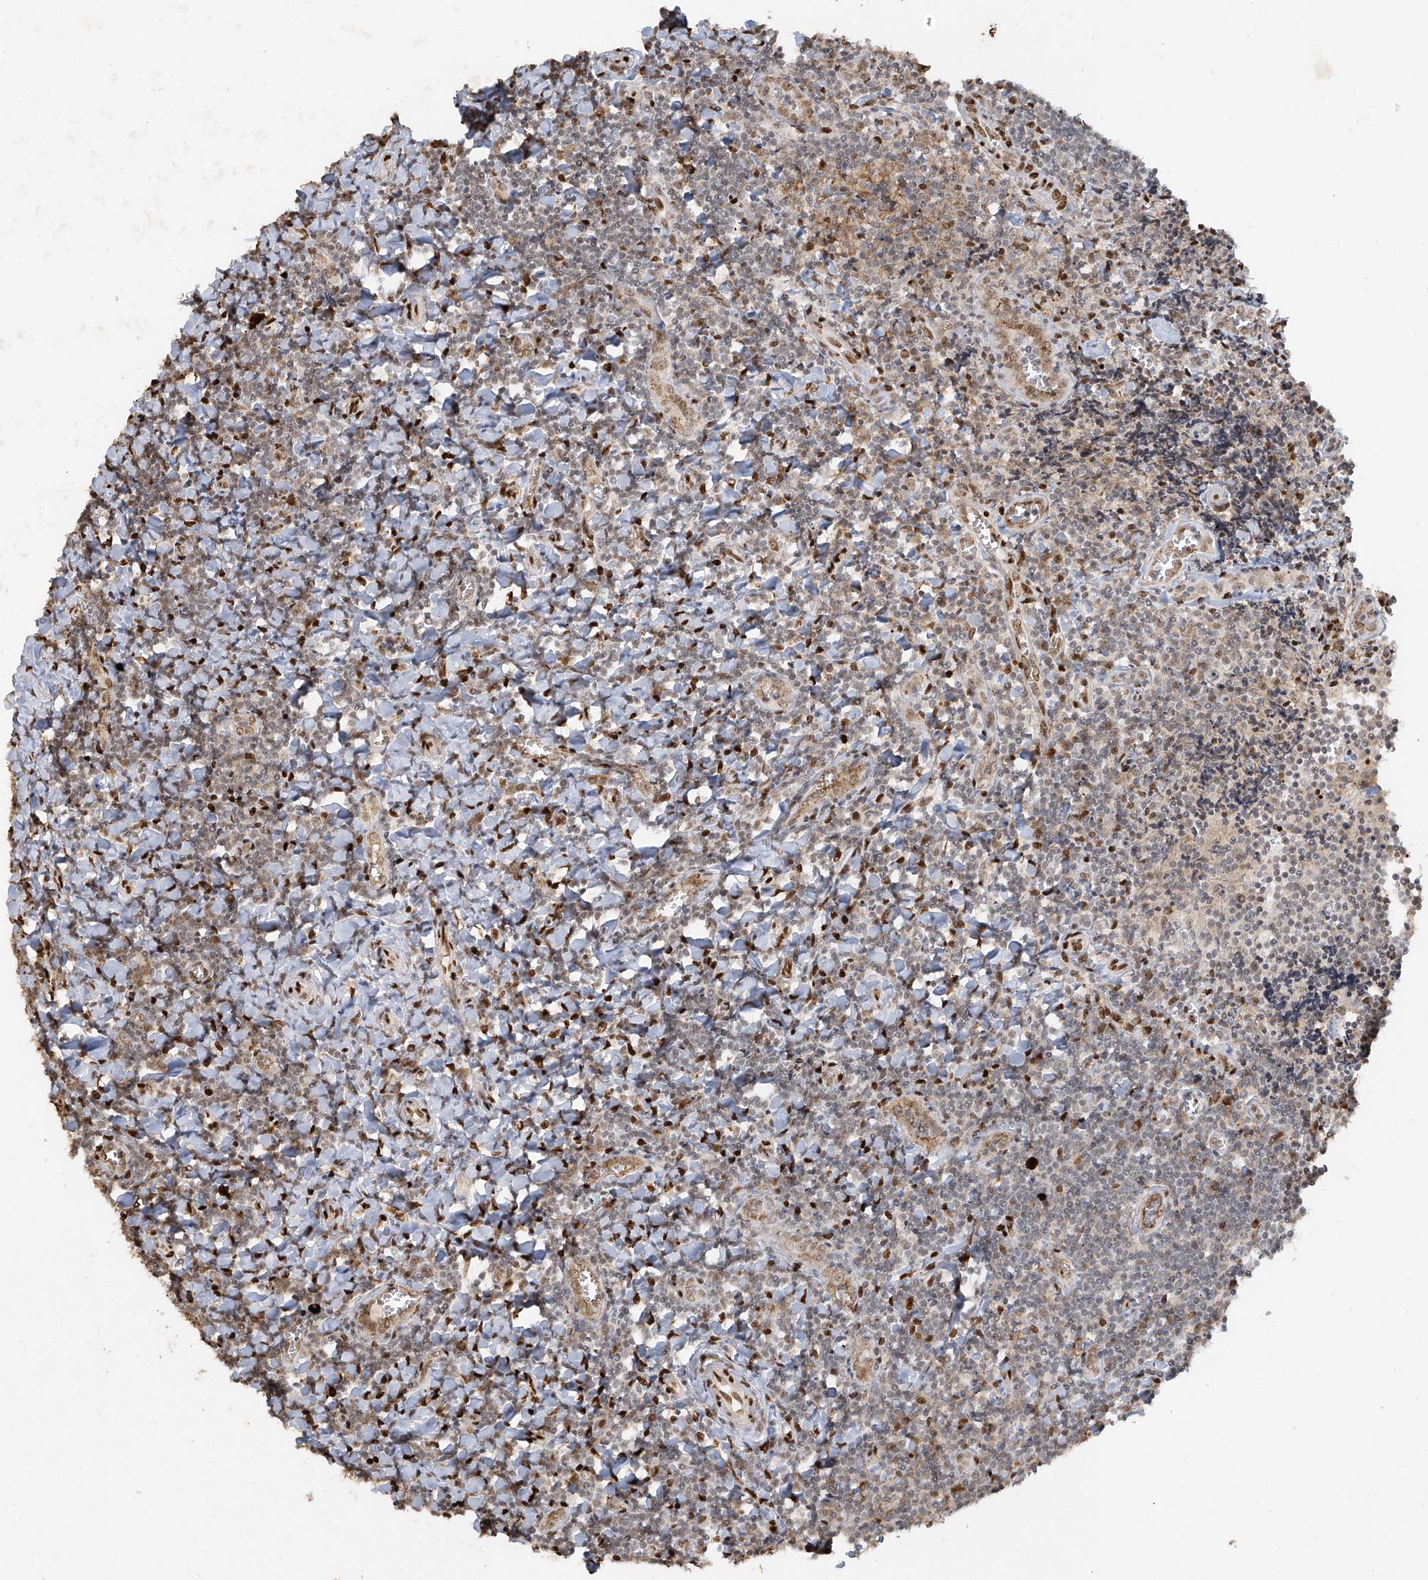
{"staining": {"intensity": "moderate", "quantity": "25%-75%", "location": "nuclear"}, "tissue": "tonsil", "cell_type": "Germinal center cells", "image_type": "normal", "snomed": [{"axis": "morphology", "description": "Normal tissue, NOS"}, {"axis": "topography", "description": "Tonsil"}], "caption": "Protein staining of unremarkable tonsil demonstrates moderate nuclear expression in about 25%-75% of germinal center cells. The staining is performed using DAB (3,3'-diaminobenzidine) brown chromogen to label protein expression. The nuclei are counter-stained blue using hematoxylin.", "gene": "ATRIP", "patient": {"sex": "male", "age": 27}}